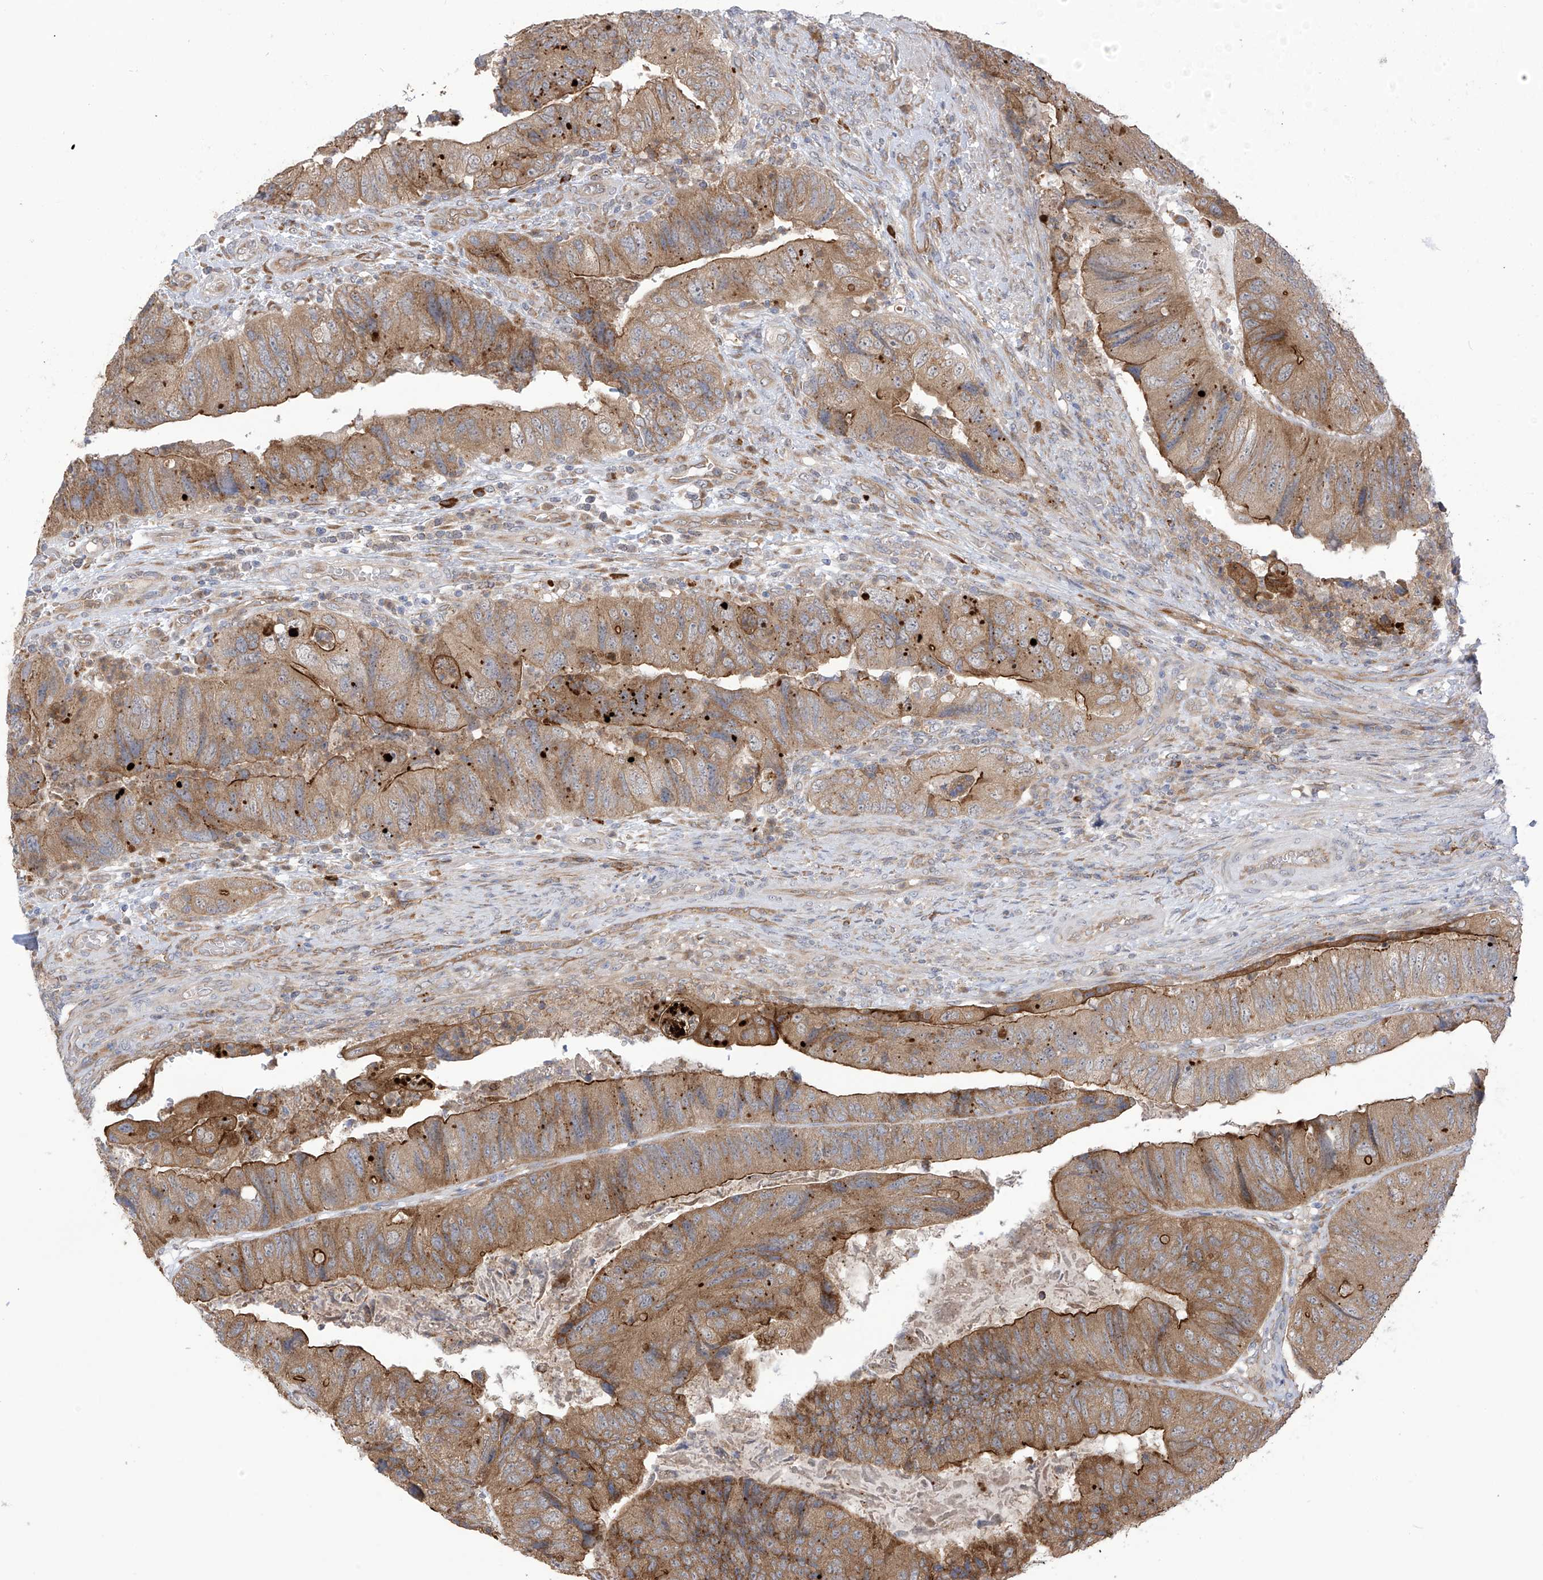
{"staining": {"intensity": "moderate", "quantity": "<25%", "location": "cytoplasmic/membranous"}, "tissue": "colorectal cancer", "cell_type": "Tumor cells", "image_type": "cancer", "snomed": [{"axis": "morphology", "description": "Adenocarcinoma, NOS"}, {"axis": "topography", "description": "Rectum"}], "caption": "Protein staining by immunohistochemistry (IHC) exhibits moderate cytoplasmic/membranous positivity in about <25% of tumor cells in adenocarcinoma (colorectal).", "gene": "KIAA1522", "patient": {"sex": "male", "age": 63}}